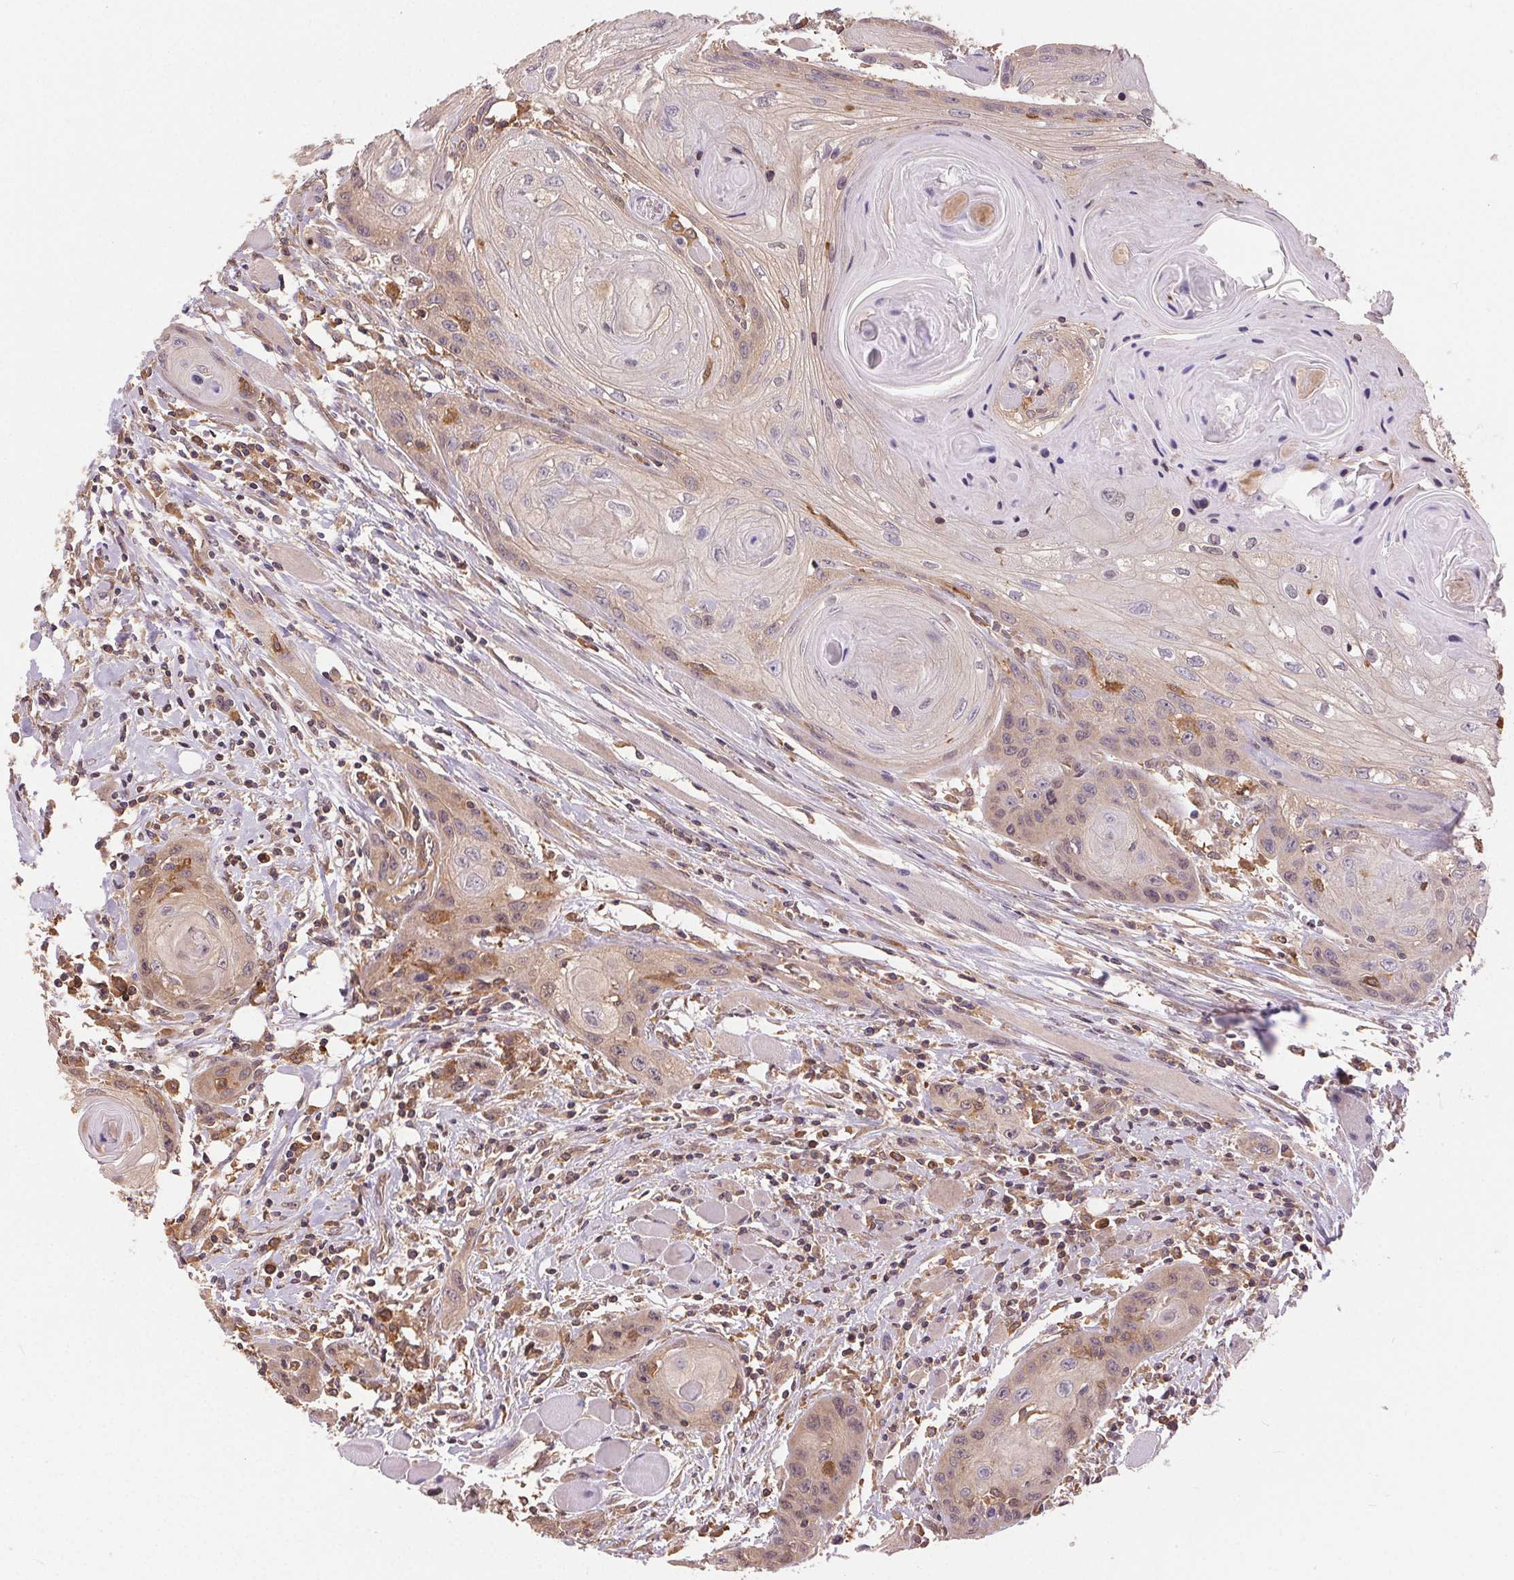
{"staining": {"intensity": "weak", "quantity": "<25%", "location": "cytoplasmic/membranous"}, "tissue": "head and neck cancer", "cell_type": "Tumor cells", "image_type": "cancer", "snomed": [{"axis": "morphology", "description": "Squamous cell carcinoma, NOS"}, {"axis": "topography", "description": "Oral tissue"}, {"axis": "topography", "description": "Head-Neck"}], "caption": "Immunohistochemistry (IHC) micrograph of head and neck squamous cell carcinoma stained for a protein (brown), which demonstrates no staining in tumor cells.", "gene": "GDI2", "patient": {"sex": "male", "age": 58}}